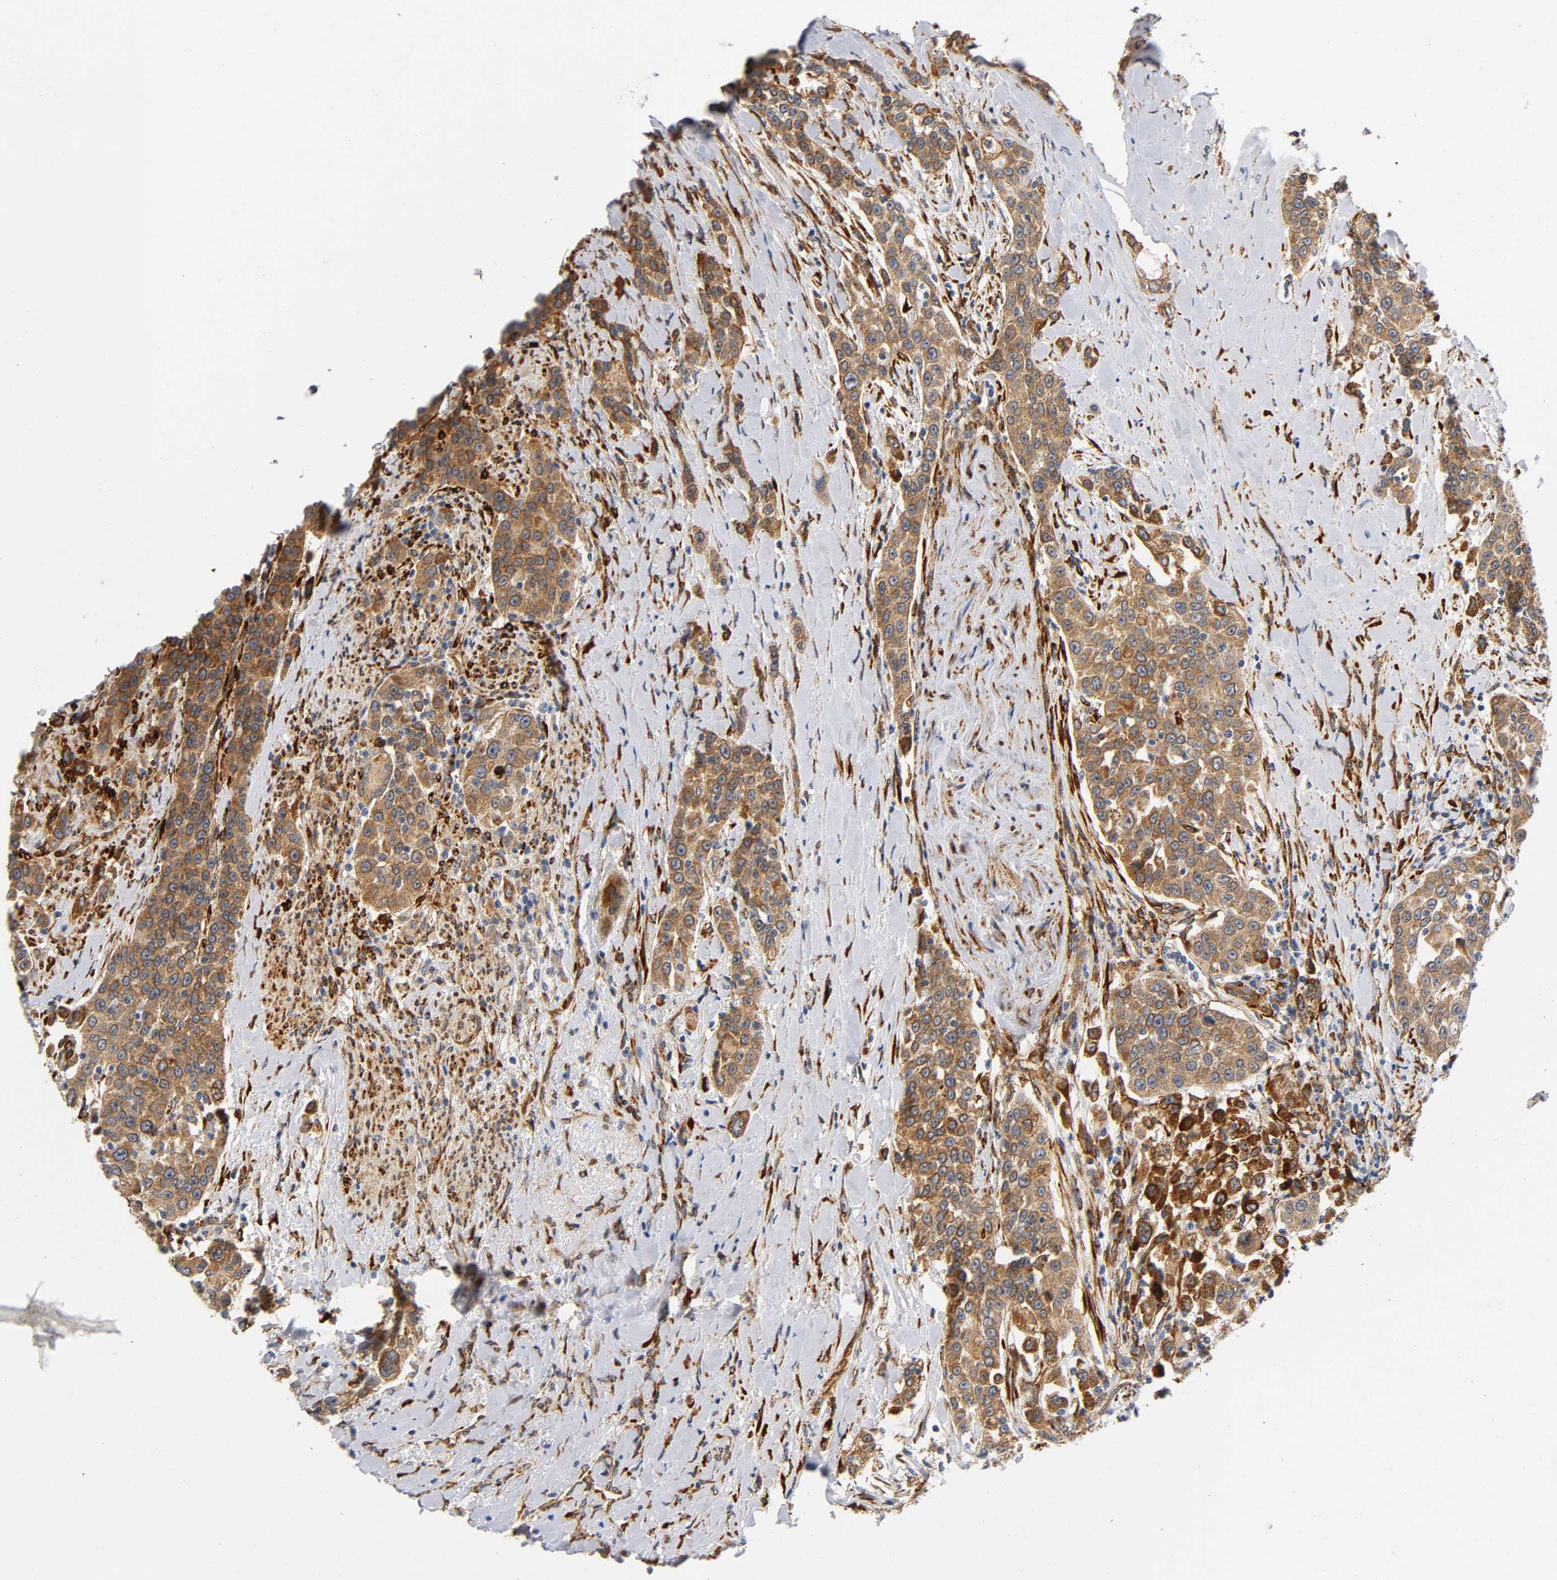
{"staining": {"intensity": "strong", "quantity": ">75%", "location": "cytoplasmic/membranous"}, "tissue": "urothelial cancer", "cell_type": "Tumor cells", "image_type": "cancer", "snomed": [{"axis": "morphology", "description": "Urothelial carcinoma, High grade"}, {"axis": "topography", "description": "Urinary bladder"}], "caption": "Urothelial carcinoma (high-grade) stained with DAB (3,3'-diaminobenzidine) immunohistochemistry demonstrates high levels of strong cytoplasmic/membranous positivity in about >75% of tumor cells. The staining was performed using DAB to visualize the protein expression in brown, while the nuclei were stained in blue with hematoxylin (Magnification: 20x).", "gene": "SOS2", "patient": {"sex": "female", "age": 80}}